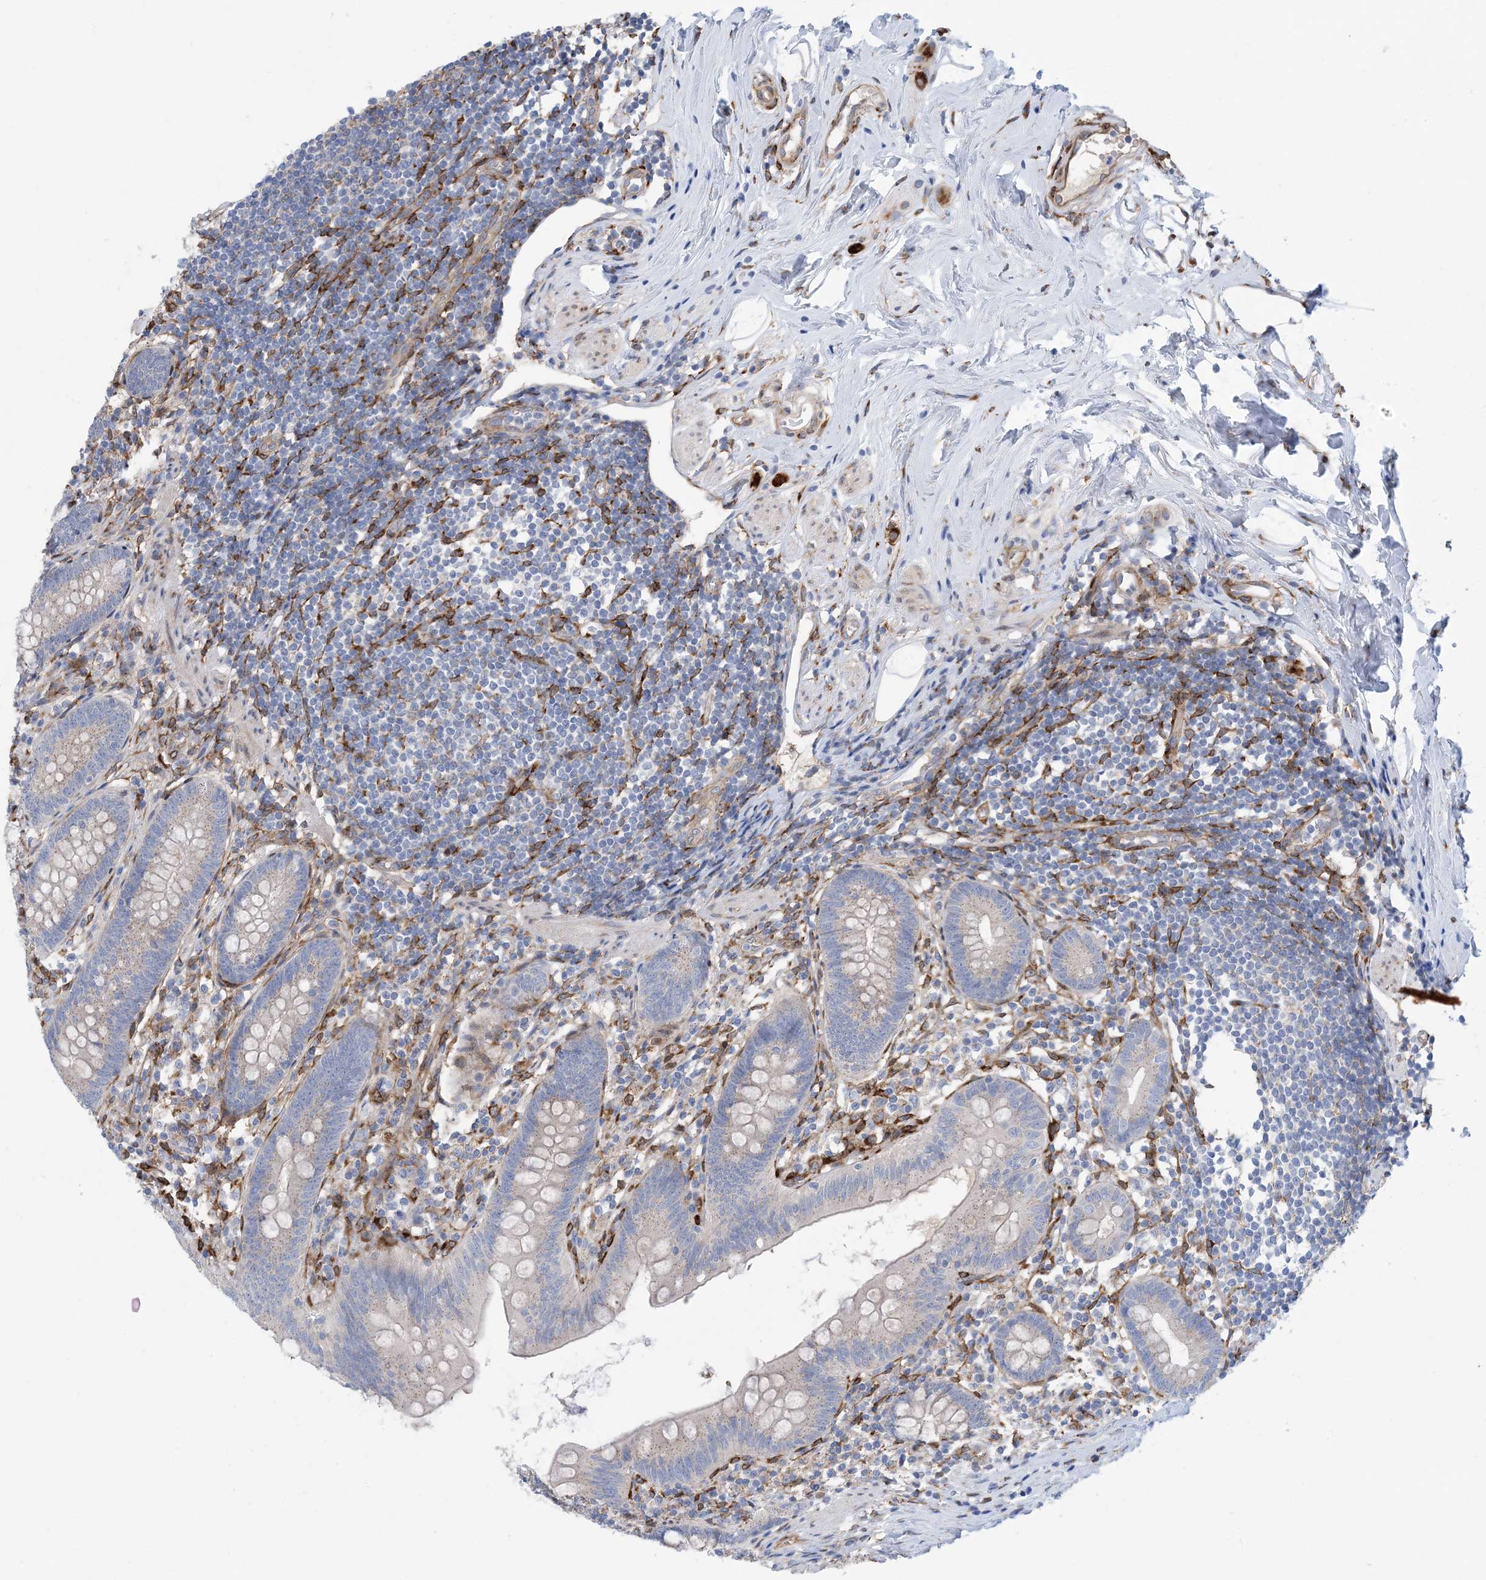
{"staining": {"intensity": "negative", "quantity": "none", "location": "none"}, "tissue": "appendix", "cell_type": "Glandular cells", "image_type": "normal", "snomed": [{"axis": "morphology", "description": "Normal tissue, NOS"}, {"axis": "topography", "description": "Appendix"}], "caption": "An image of human appendix is negative for staining in glandular cells. (DAB (3,3'-diaminobenzidine) immunohistochemistry, high magnification).", "gene": "RBMS3", "patient": {"sex": "female", "age": 62}}